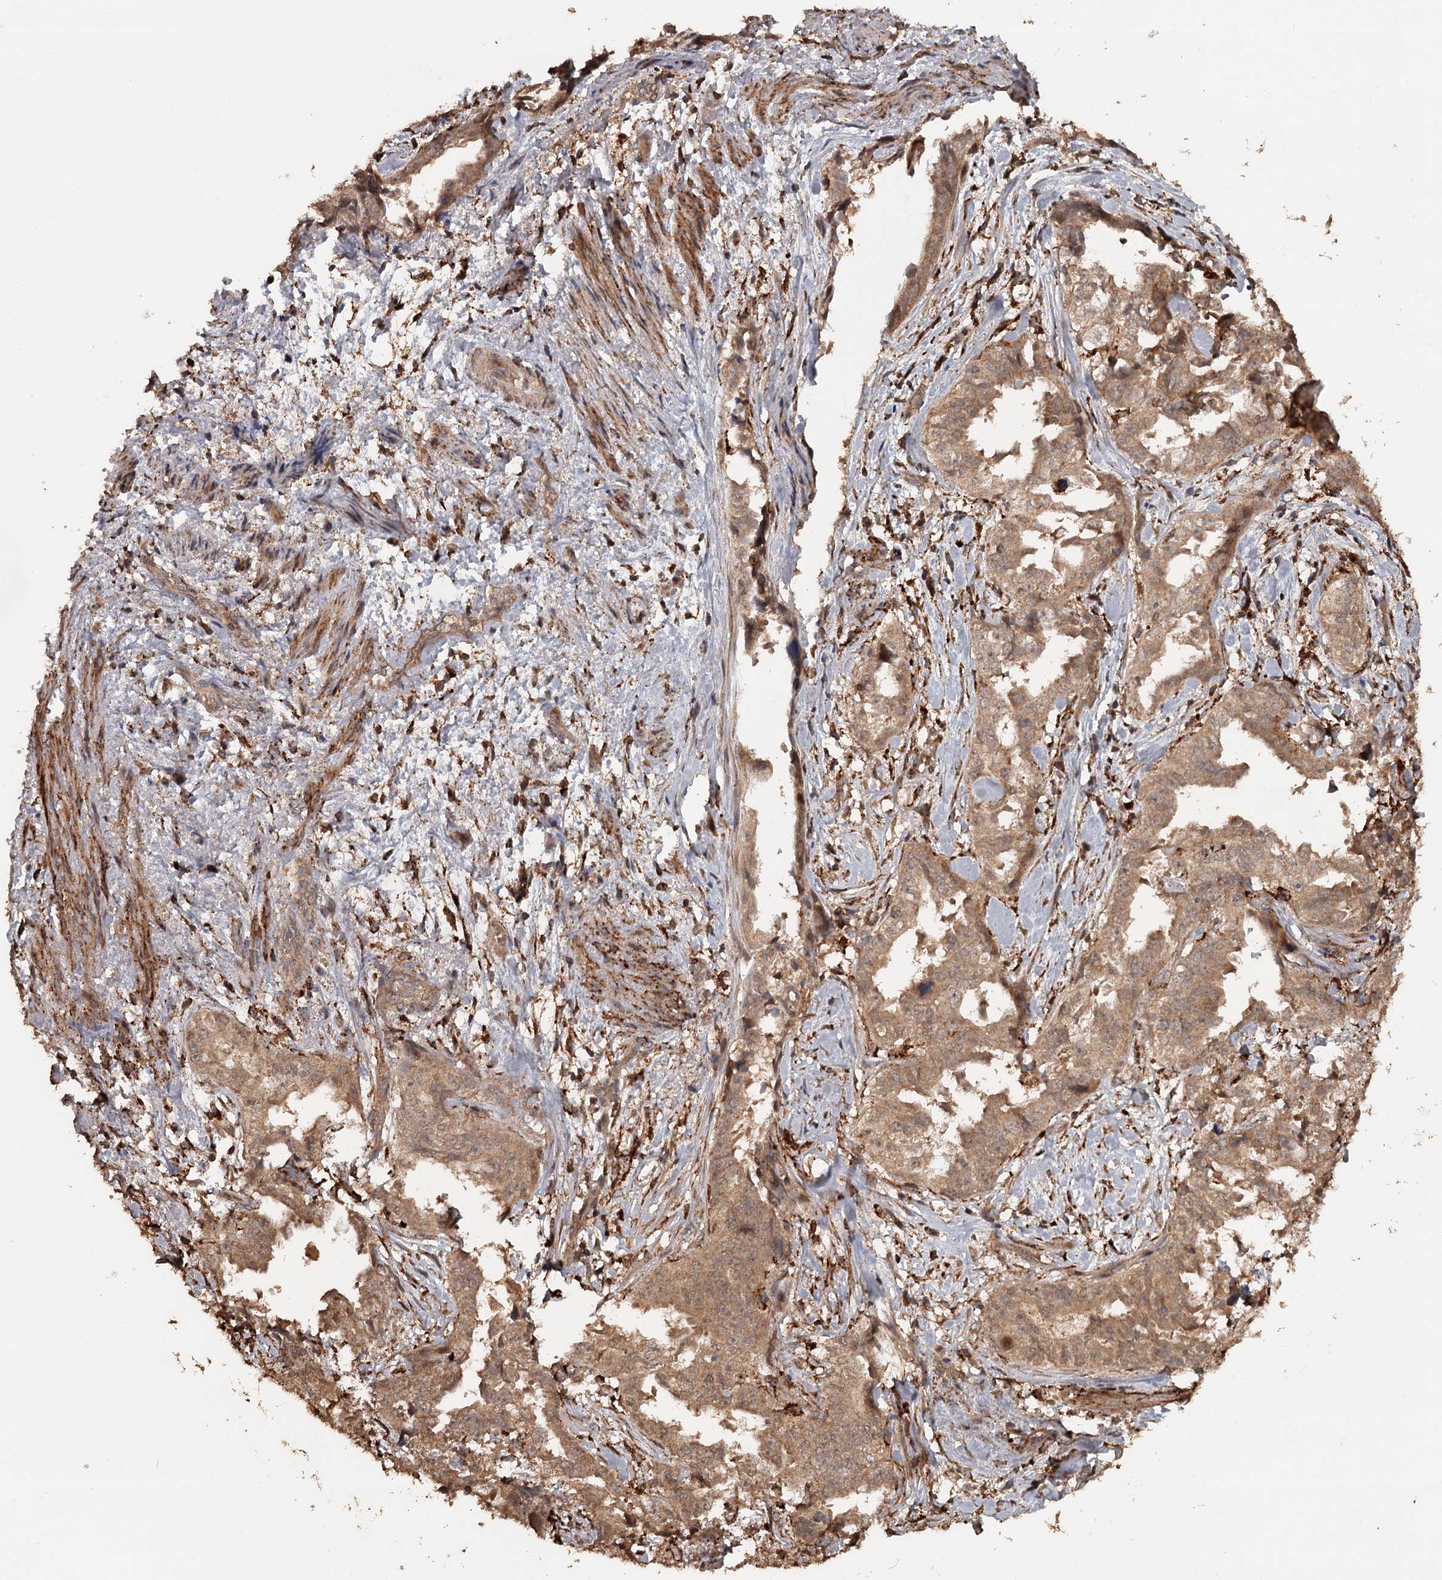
{"staining": {"intensity": "moderate", "quantity": ">75%", "location": "cytoplasmic/membranous"}, "tissue": "endometrial cancer", "cell_type": "Tumor cells", "image_type": "cancer", "snomed": [{"axis": "morphology", "description": "Adenocarcinoma, NOS"}, {"axis": "topography", "description": "Endometrium"}], "caption": "Brown immunohistochemical staining in human endometrial adenocarcinoma displays moderate cytoplasmic/membranous positivity in about >75% of tumor cells. Using DAB (brown) and hematoxylin (blue) stains, captured at high magnification using brightfield microscopy.", "gene": "FAXC", "patient": {"sex": "female", "age": 65}}